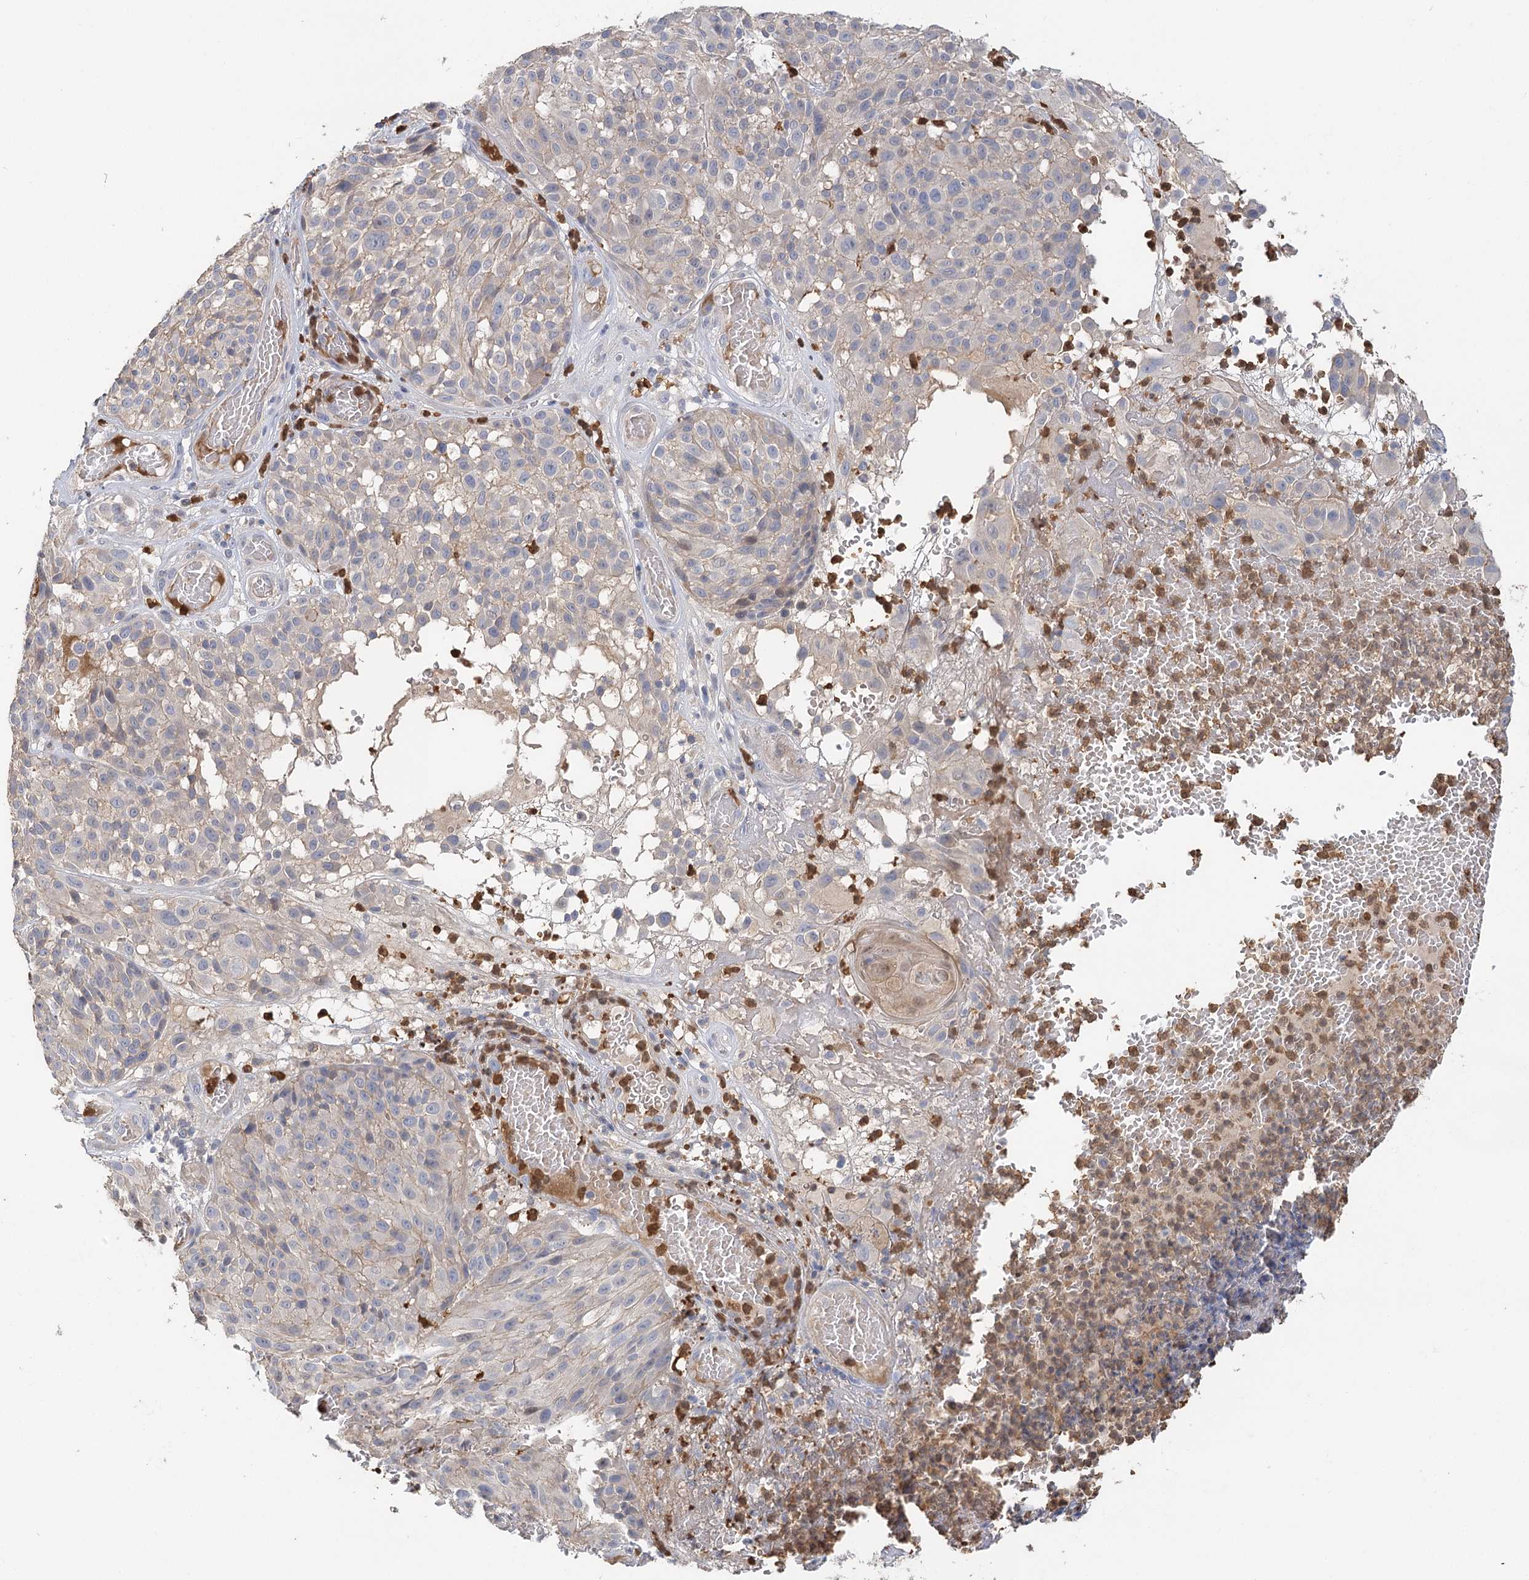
{"staining": {"intensity": "negative", "quantity": "none", "location": "none"}, "tissue": "melanoma", "cell_type": "Tumor cells", "image_type": "cancer", "snomed": [{"axis": "morphology", "description": "Malignant melanoma, NOS"}, {"axis": "topography", "description": "Skin"}], "caption": "This is a image of IHC staining of melanoma, which shows no expression in tumor cells.", "gene": "EPB41L5", "patient": {"sex": "male", "age": 83}}